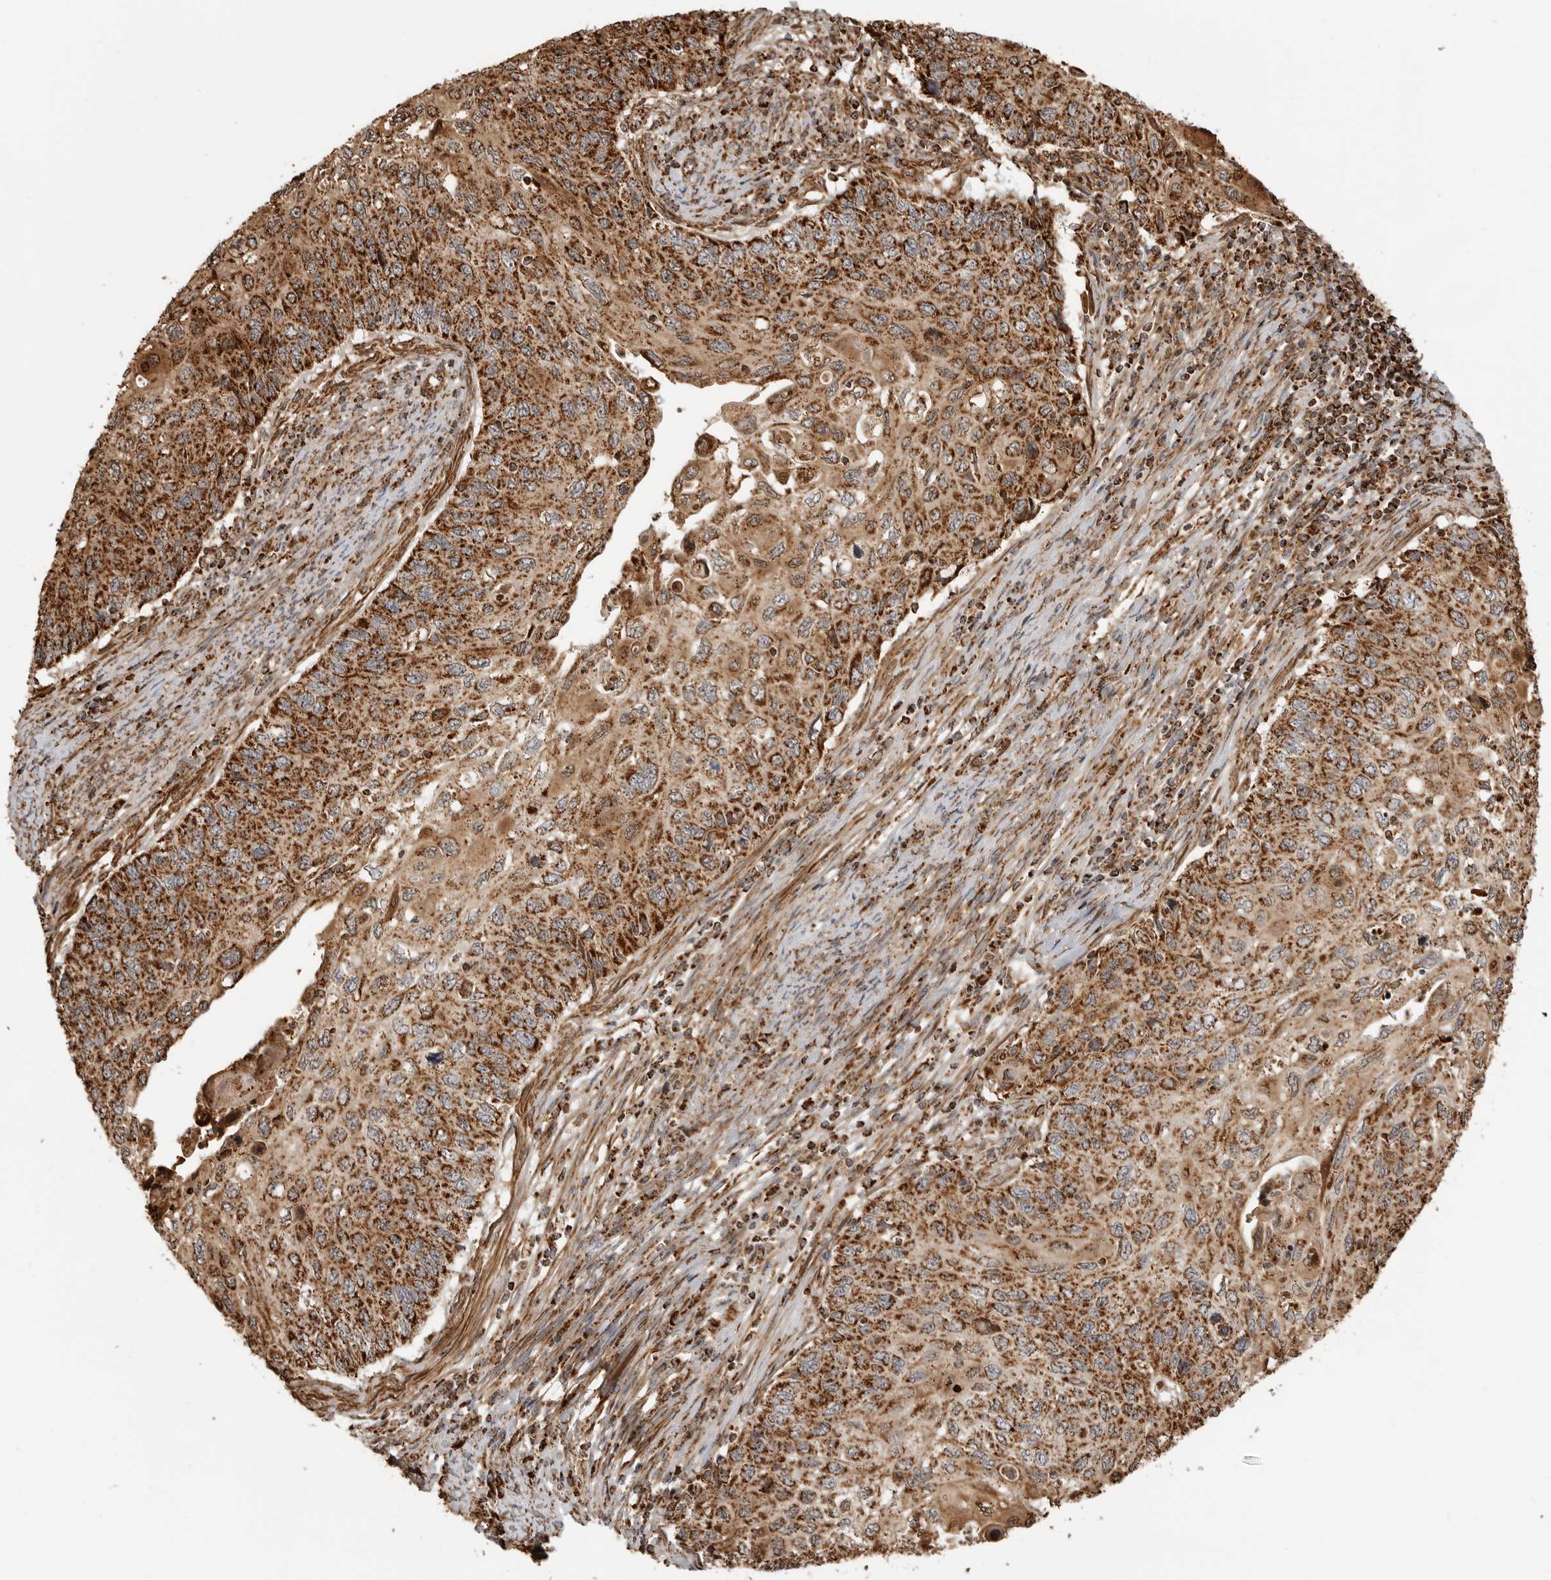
{"staining": {"intensity": "strong", "quantity": ">75%", "location": "cytoplasmic/membranous"}, "tissue": "cervical cancer", "cell_type": "Tumor cells", "image_type": "cancer", "snomed": [{"axis": "morphology", "description": "Squamous cell carcinoma, NOS"}, {"axis": "topography", "description": "Cervix"}], "caption": "Immunohistochemical staining of cervical squamous cell carcinoma demonstrates strong cytoplasmic/membranous protein expression in approximately >75% of tumor cells.", "gene": "BMP2K", "patient": {"sex": "female", "age": 70}}